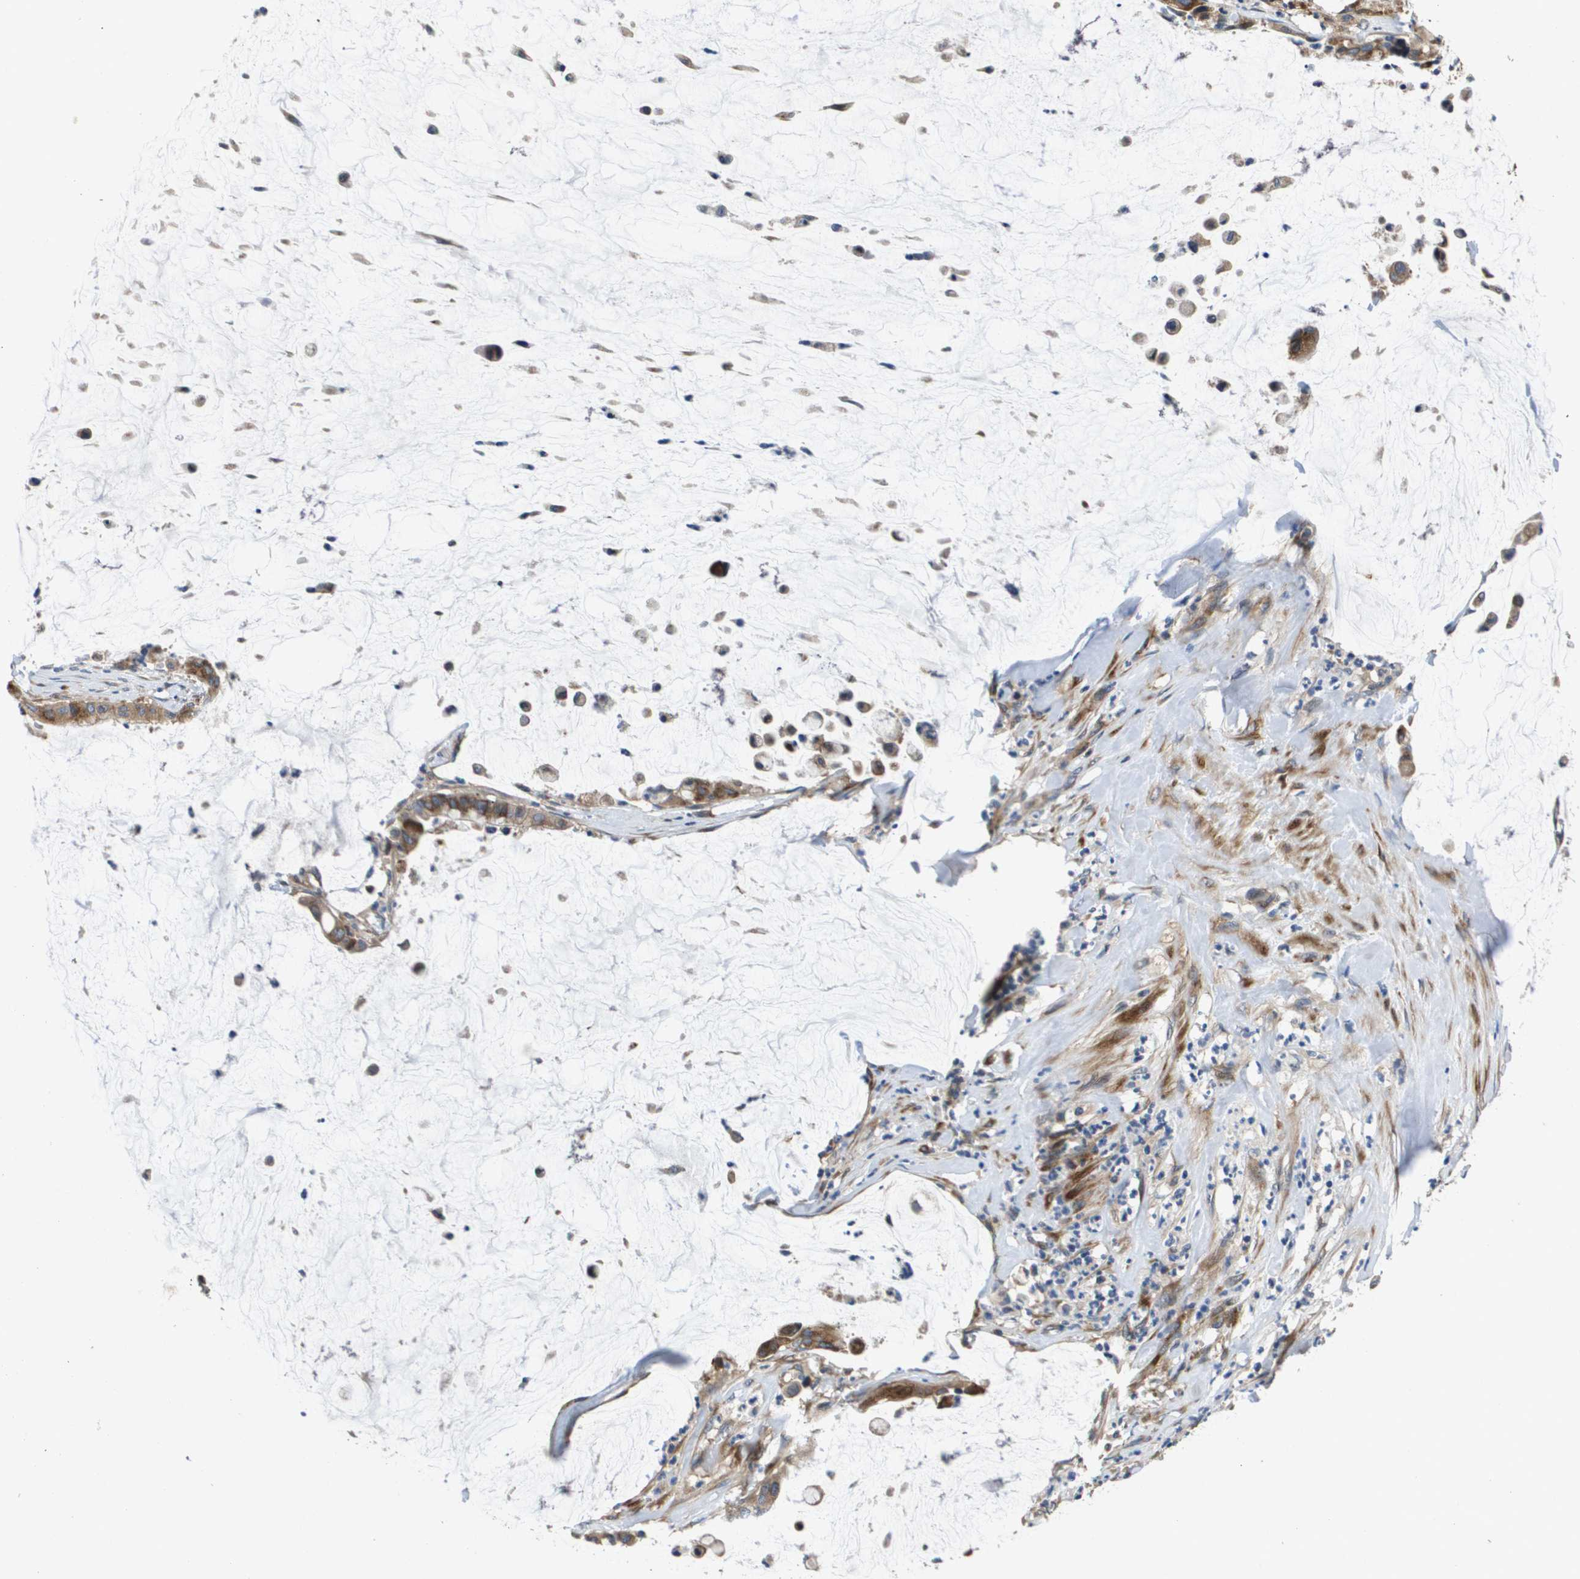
{"staining": {"intensity": "moderate", "quantity": ">75%", "location": "cytoplasmic/membranous"}, "tissue": "pancreatic cancer", "cell_type": "Tumor cells", "image_type": "cancer", "snomed": [{"axis": "morphology", "description": "Adenocarcinoma, NOS"}, {"axis": "topography", "description": "Pancreas"}], "caption": "Protein expression analysis of human pancreatic cancer reveals moderate cytoplasmic/membranous positivity in about >75% of tumor cells.", "gene": "ENTPD2", "patient": {"sex": "male", "age": 41}}